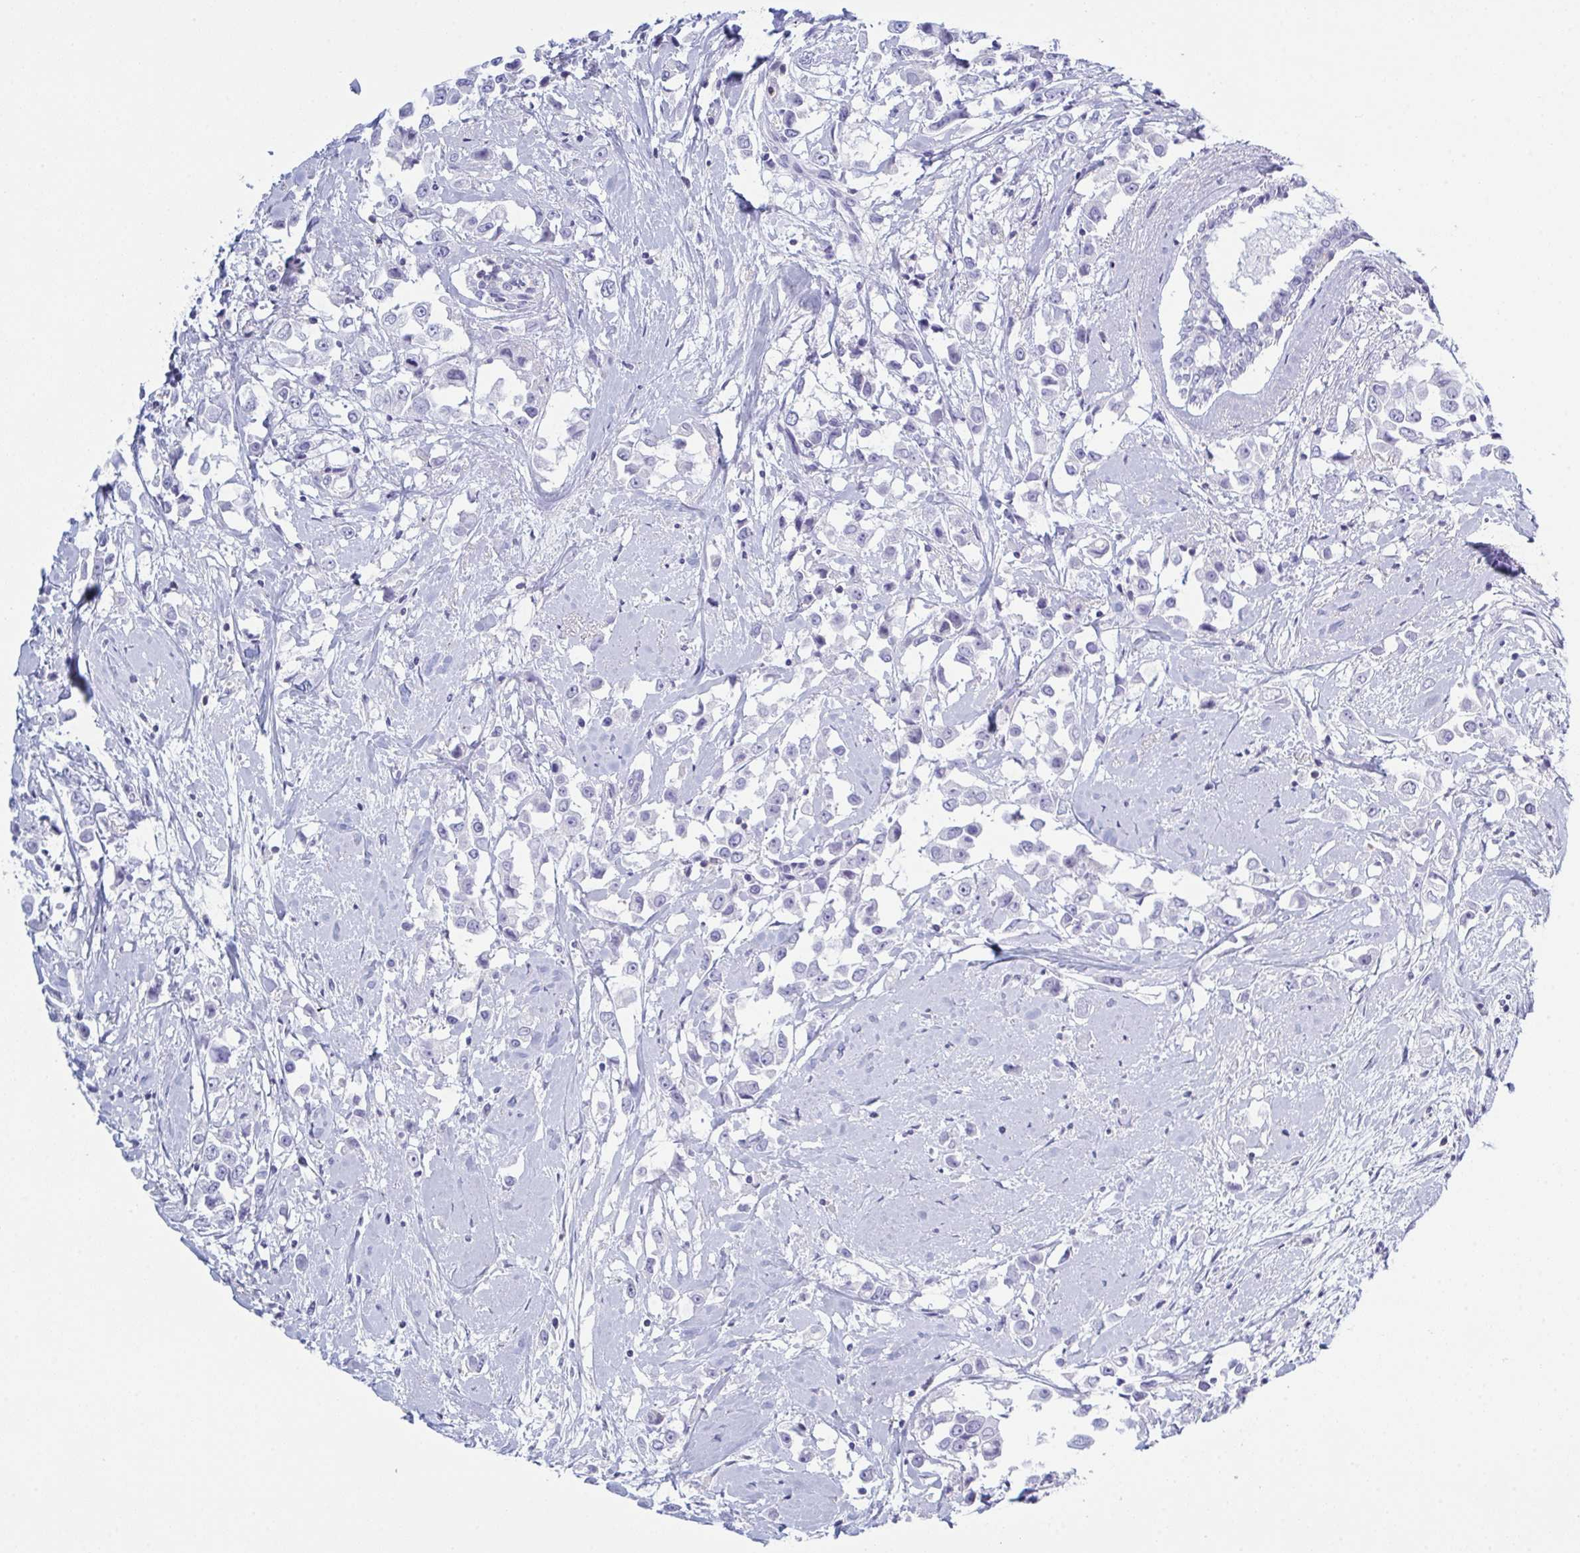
{"staining": {"intensity": "negative", "quantity": "none", "location": "none"}, "tissue": "breast cancer", "cell_type": "Tumor cells", "image_type": "cancer", "snomed": [{"axis": "morphology", "description": "Duct carcinoma"}, {"axis": "topography", "description": "Breast"}], "caption": "High magnification brightfield microscopy of breast cancer stained with DAB (brown) and counterstained with hematoxylin (blue): tumor cells show no significant staining.", "gene": "MYO1F", "patient": {"sex": "female", "age": 61}}